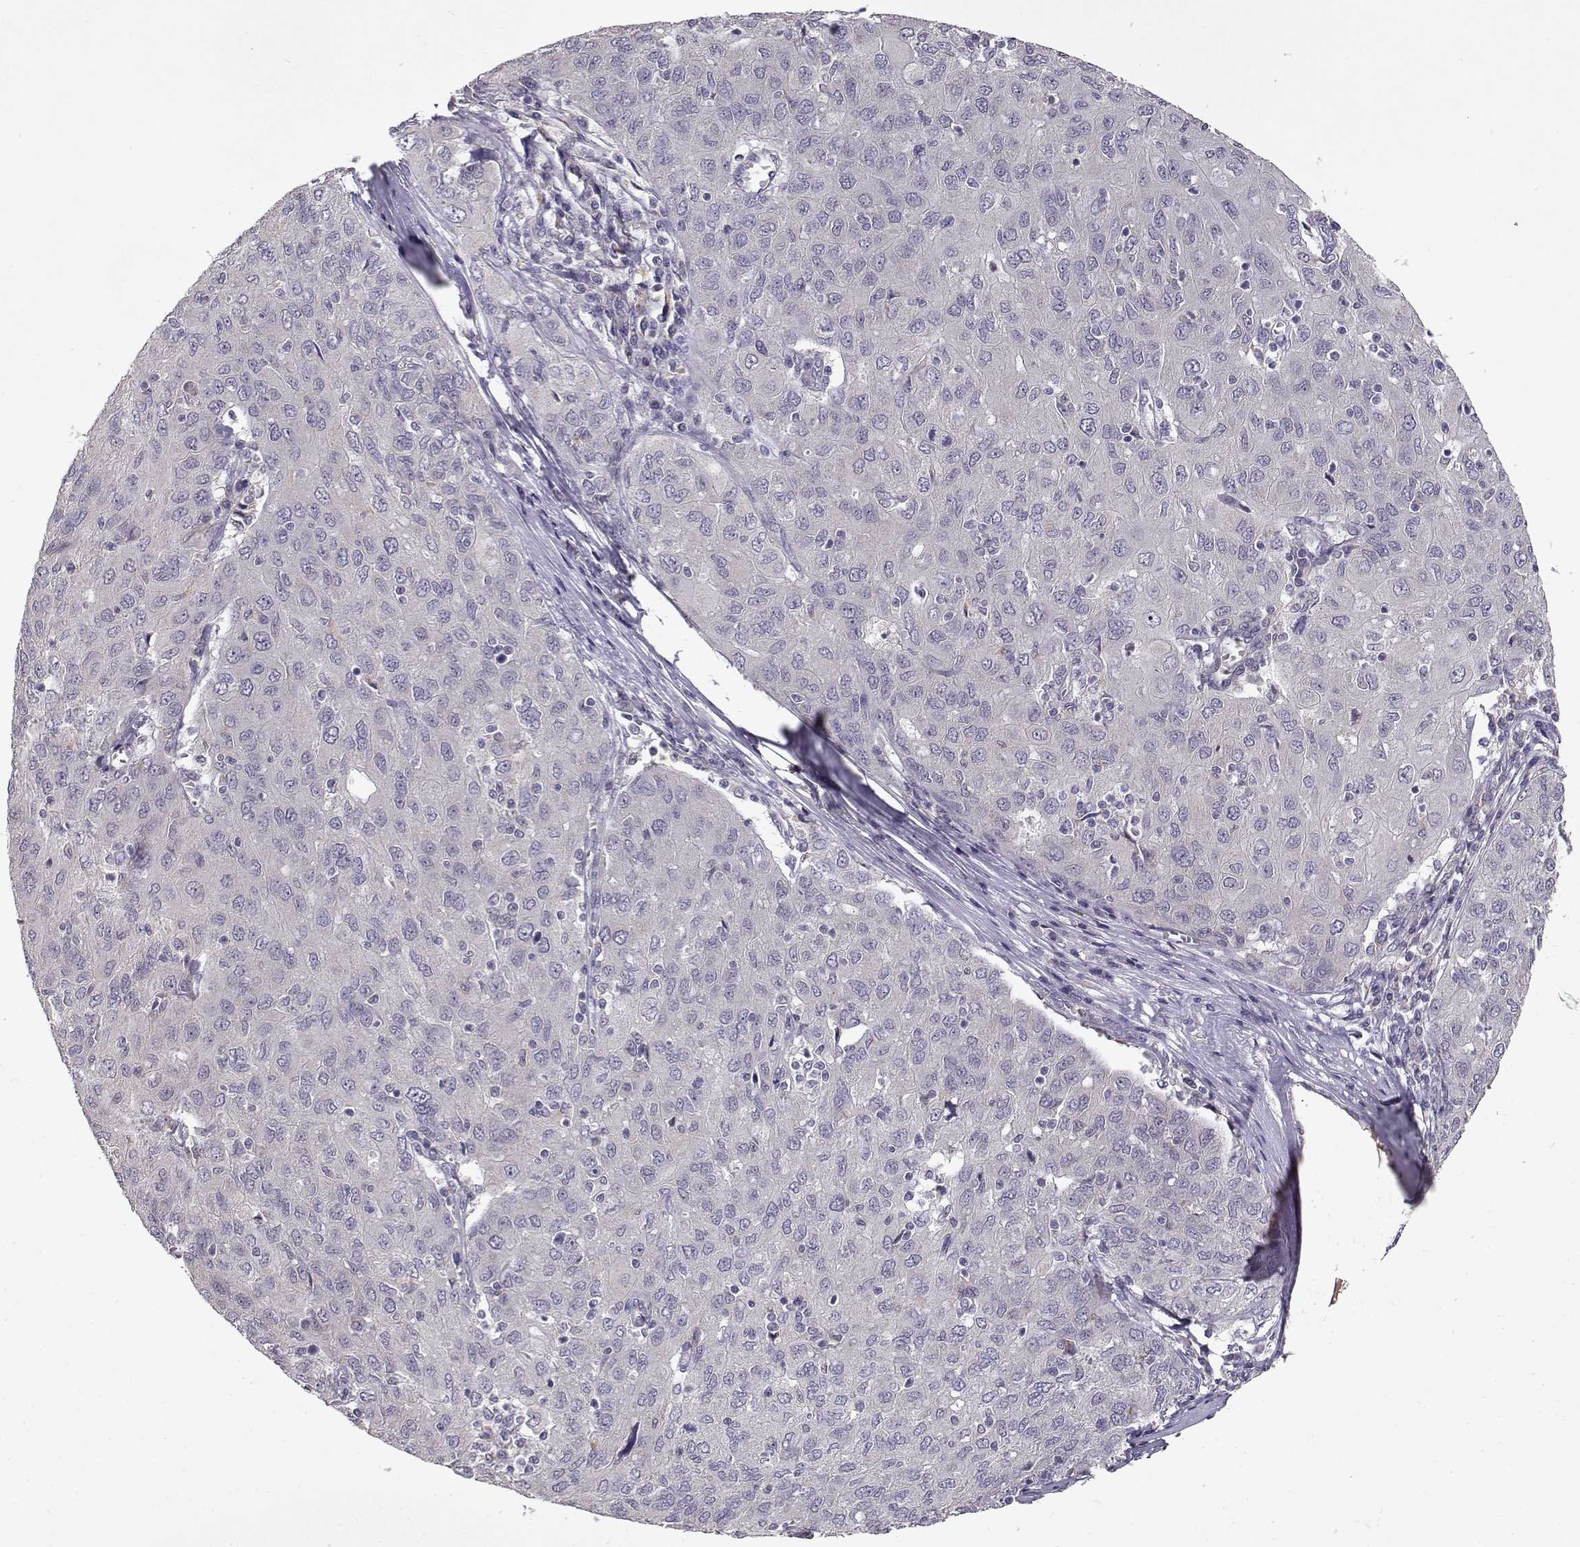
{"staining": {"intensity": "negative", "quantity": "none", "location": "none"}, "tissue": "ovarian cancer", "cell_type": "Tumor cells", "image_type": "cancer", "snomed": [{"axis": "morphology", "description": "Carcinoma, endometroid"}, {"axis": "topography", "description": "Ovary"}], "caption": "Ovarian cancer (endometroid carcinoma) stained for a protein using immunohistochemistry (IHC) exhibits no staining tumor cells.", "gene": "BMX", "patient": {"sex": "female", "age": 50}}